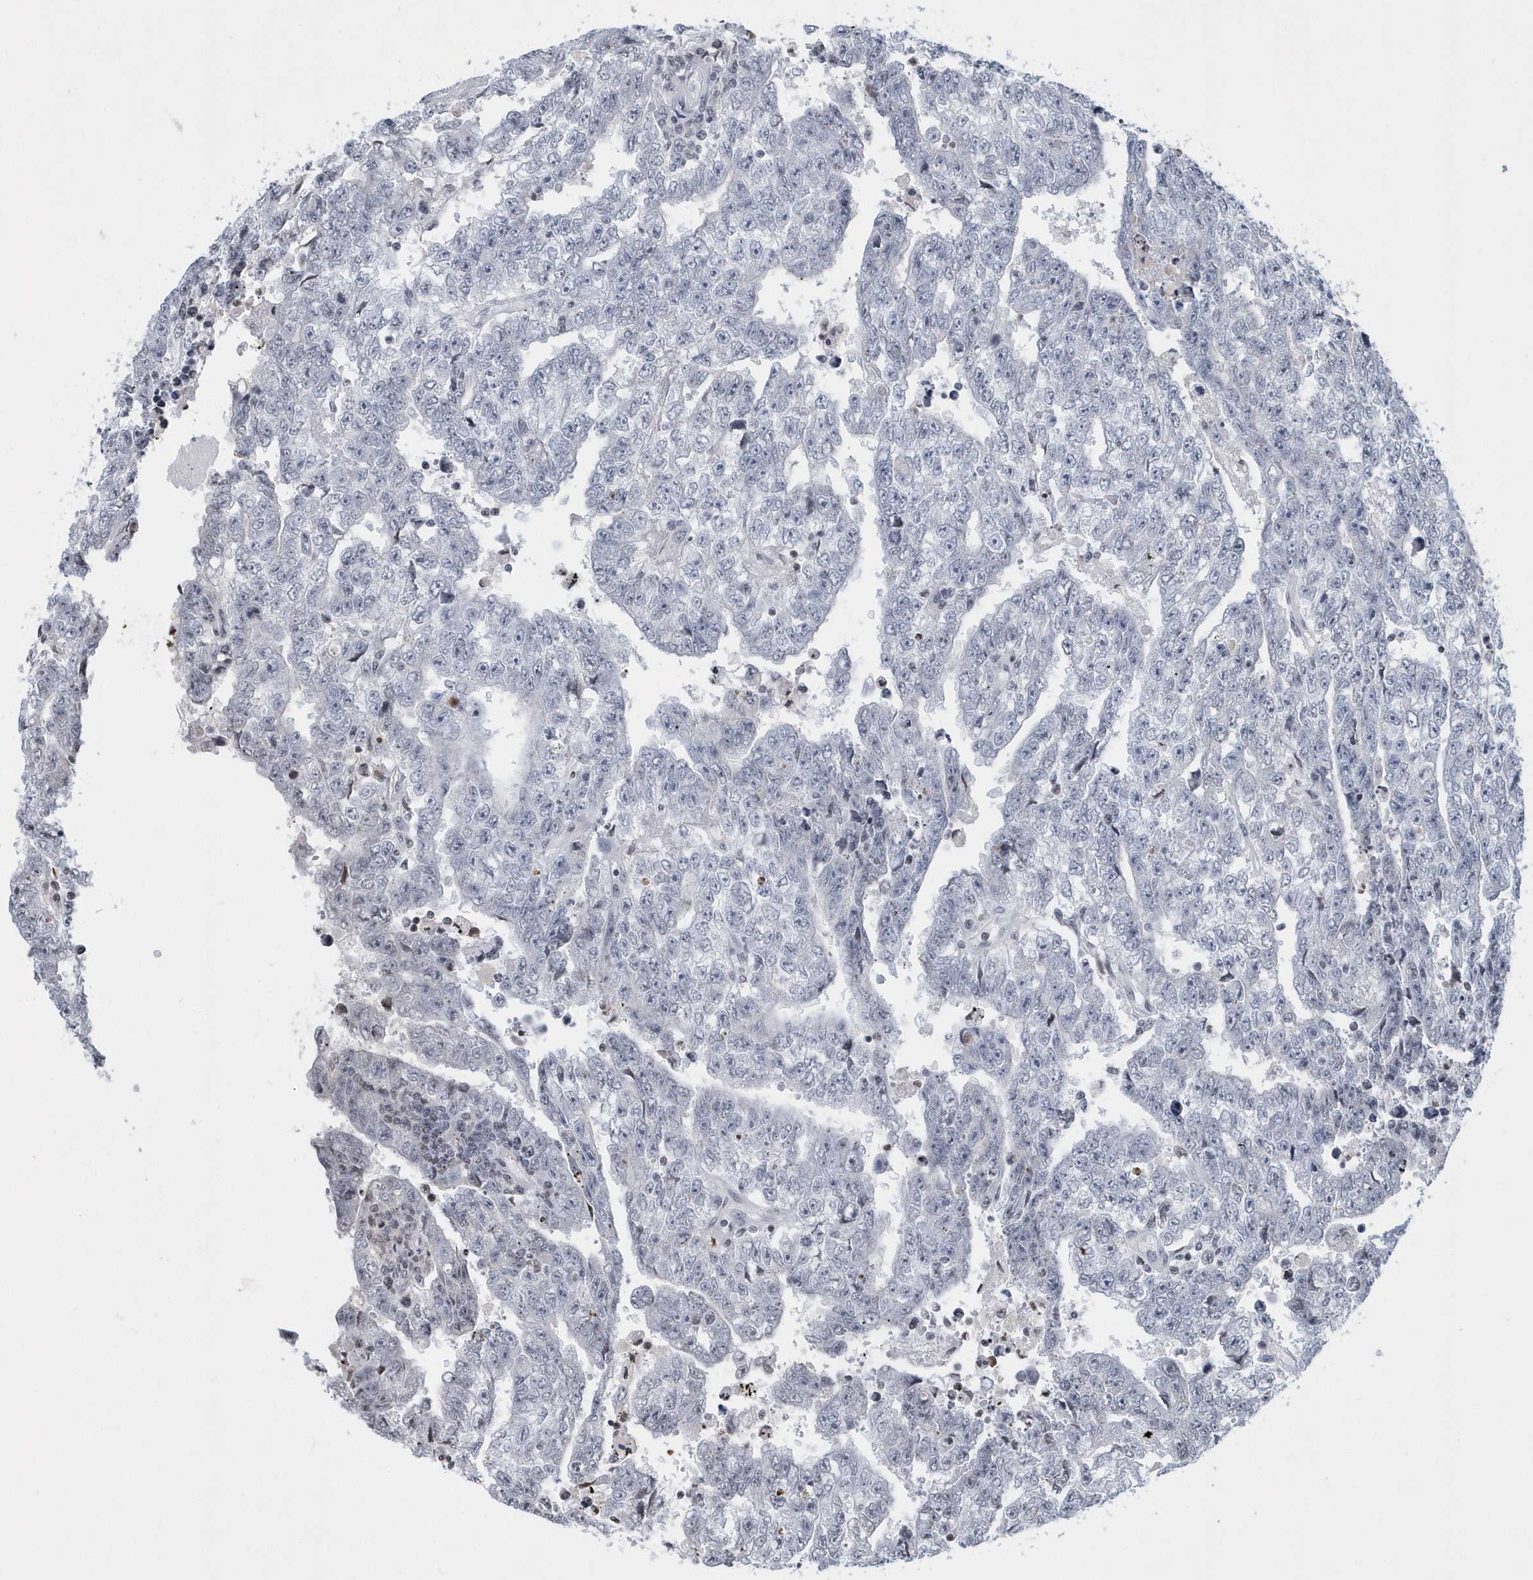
{"staining": {"intensity": "negative", "quantity": "none", "location": "none"}, "tissue": "testis cancer", "cell_type": "Tumor cells", "image_type": "cancer", "snomed": [{"axis": "morphology", "description": "Carcinoma, Embryonal, NOS"}, {"axis": "topography", "description": "Testis"}], "caption": "Photomicrograph shows no protein positivity in tumor cells of testis cancer (embryonal carcinoma) tissue.", "gene": "VWA5B2", "patient": {"sex": "male", "age": 25}}